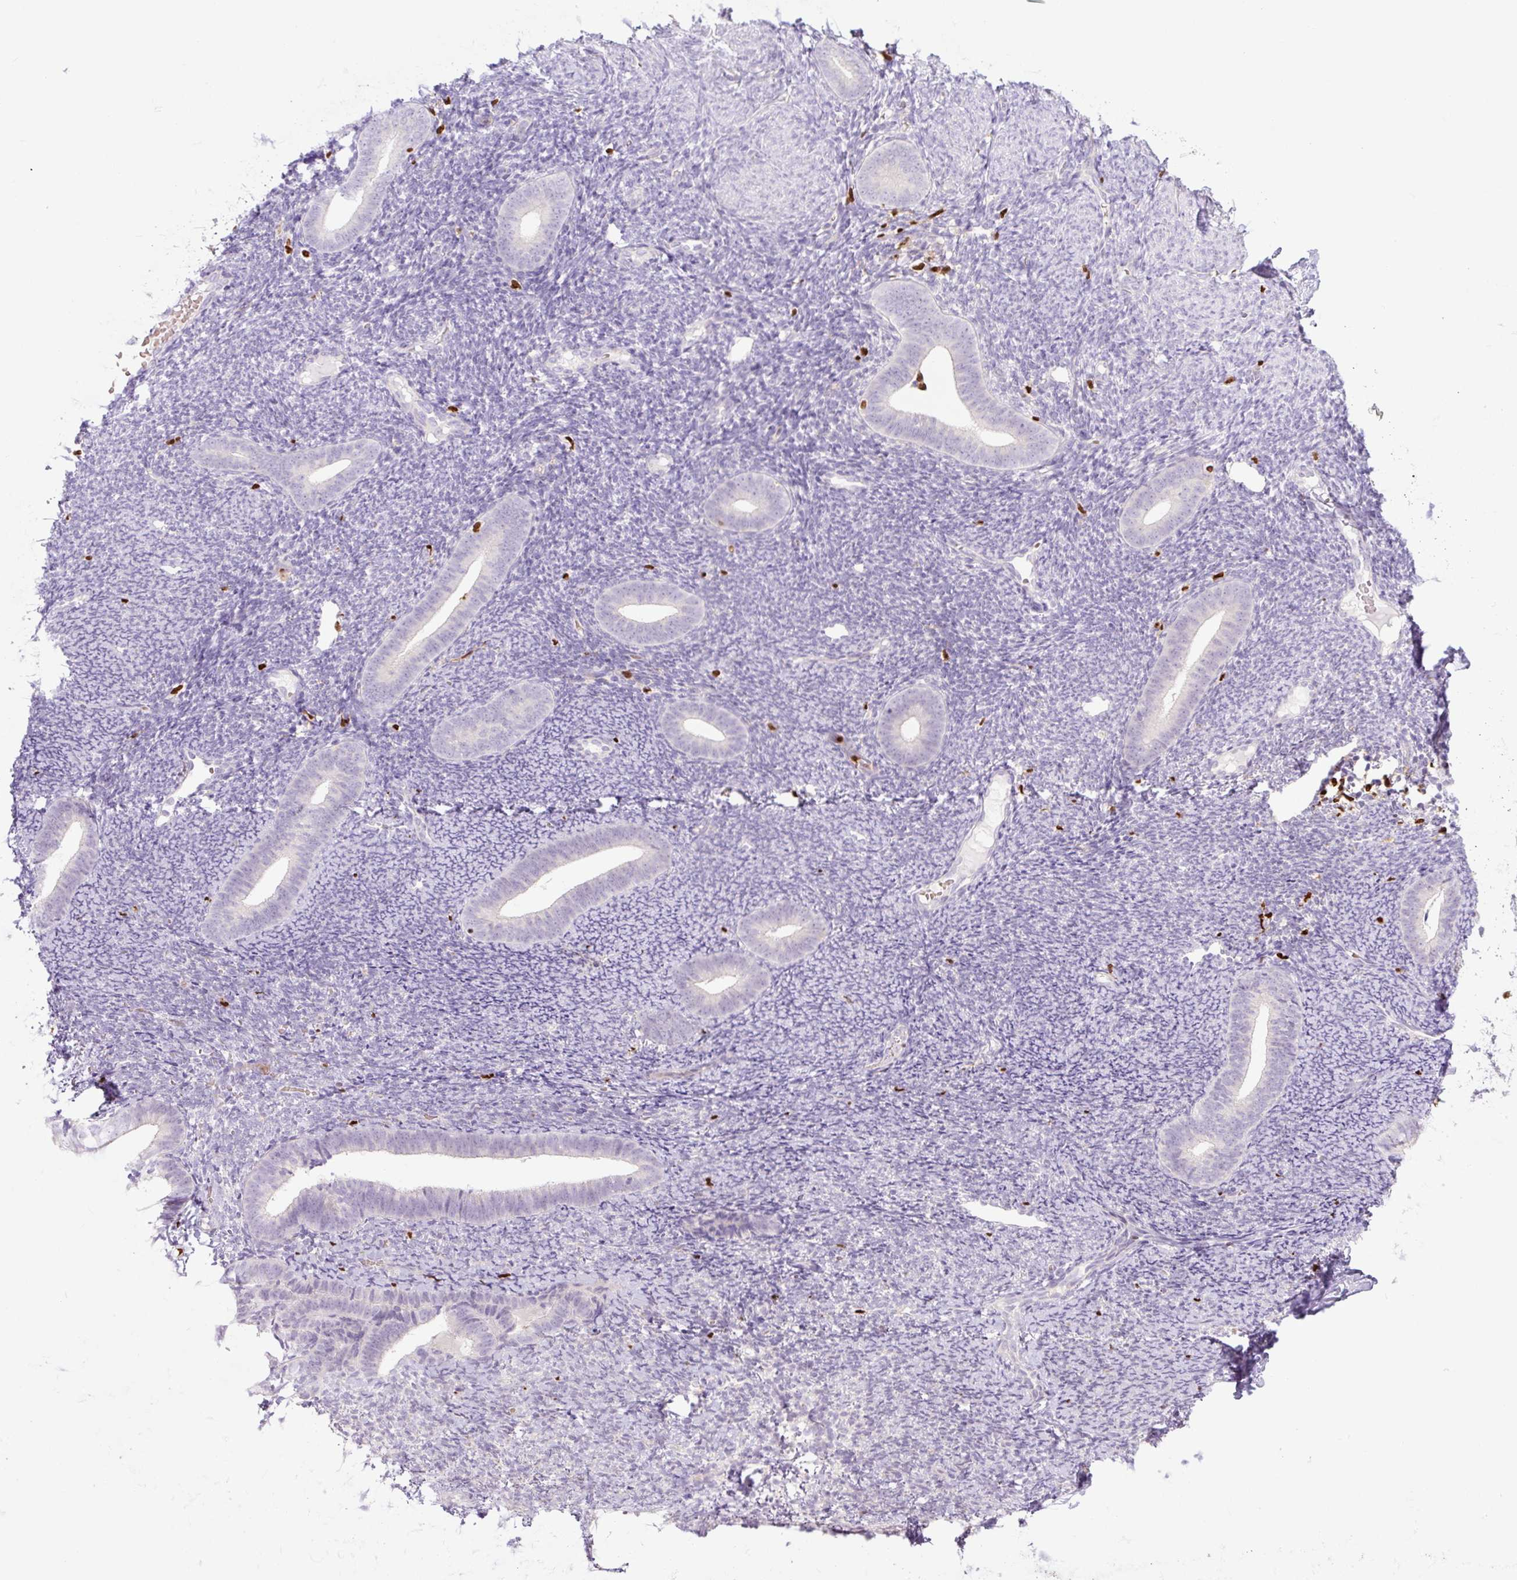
{"staining": {"intensity": "negative", "quantity": "none", "location": "none"}, "tissue": "endometrium", "cell_type": "Cells in endometrial stroma", "image_type": "normal", "snomed": [{"axis": "morphology", "description": "Normal tissue, NOS"}, {"axis": "topography", "description": "Endometrium"}], "caption": "This is a histopathology image of immunohistochemistry (IHC) staining of unremarkable endometrium, which shows no positivity in cells in endometrial stroma.", "gene": "SPI1", "patient": {"sex": "female", "age": 39}}